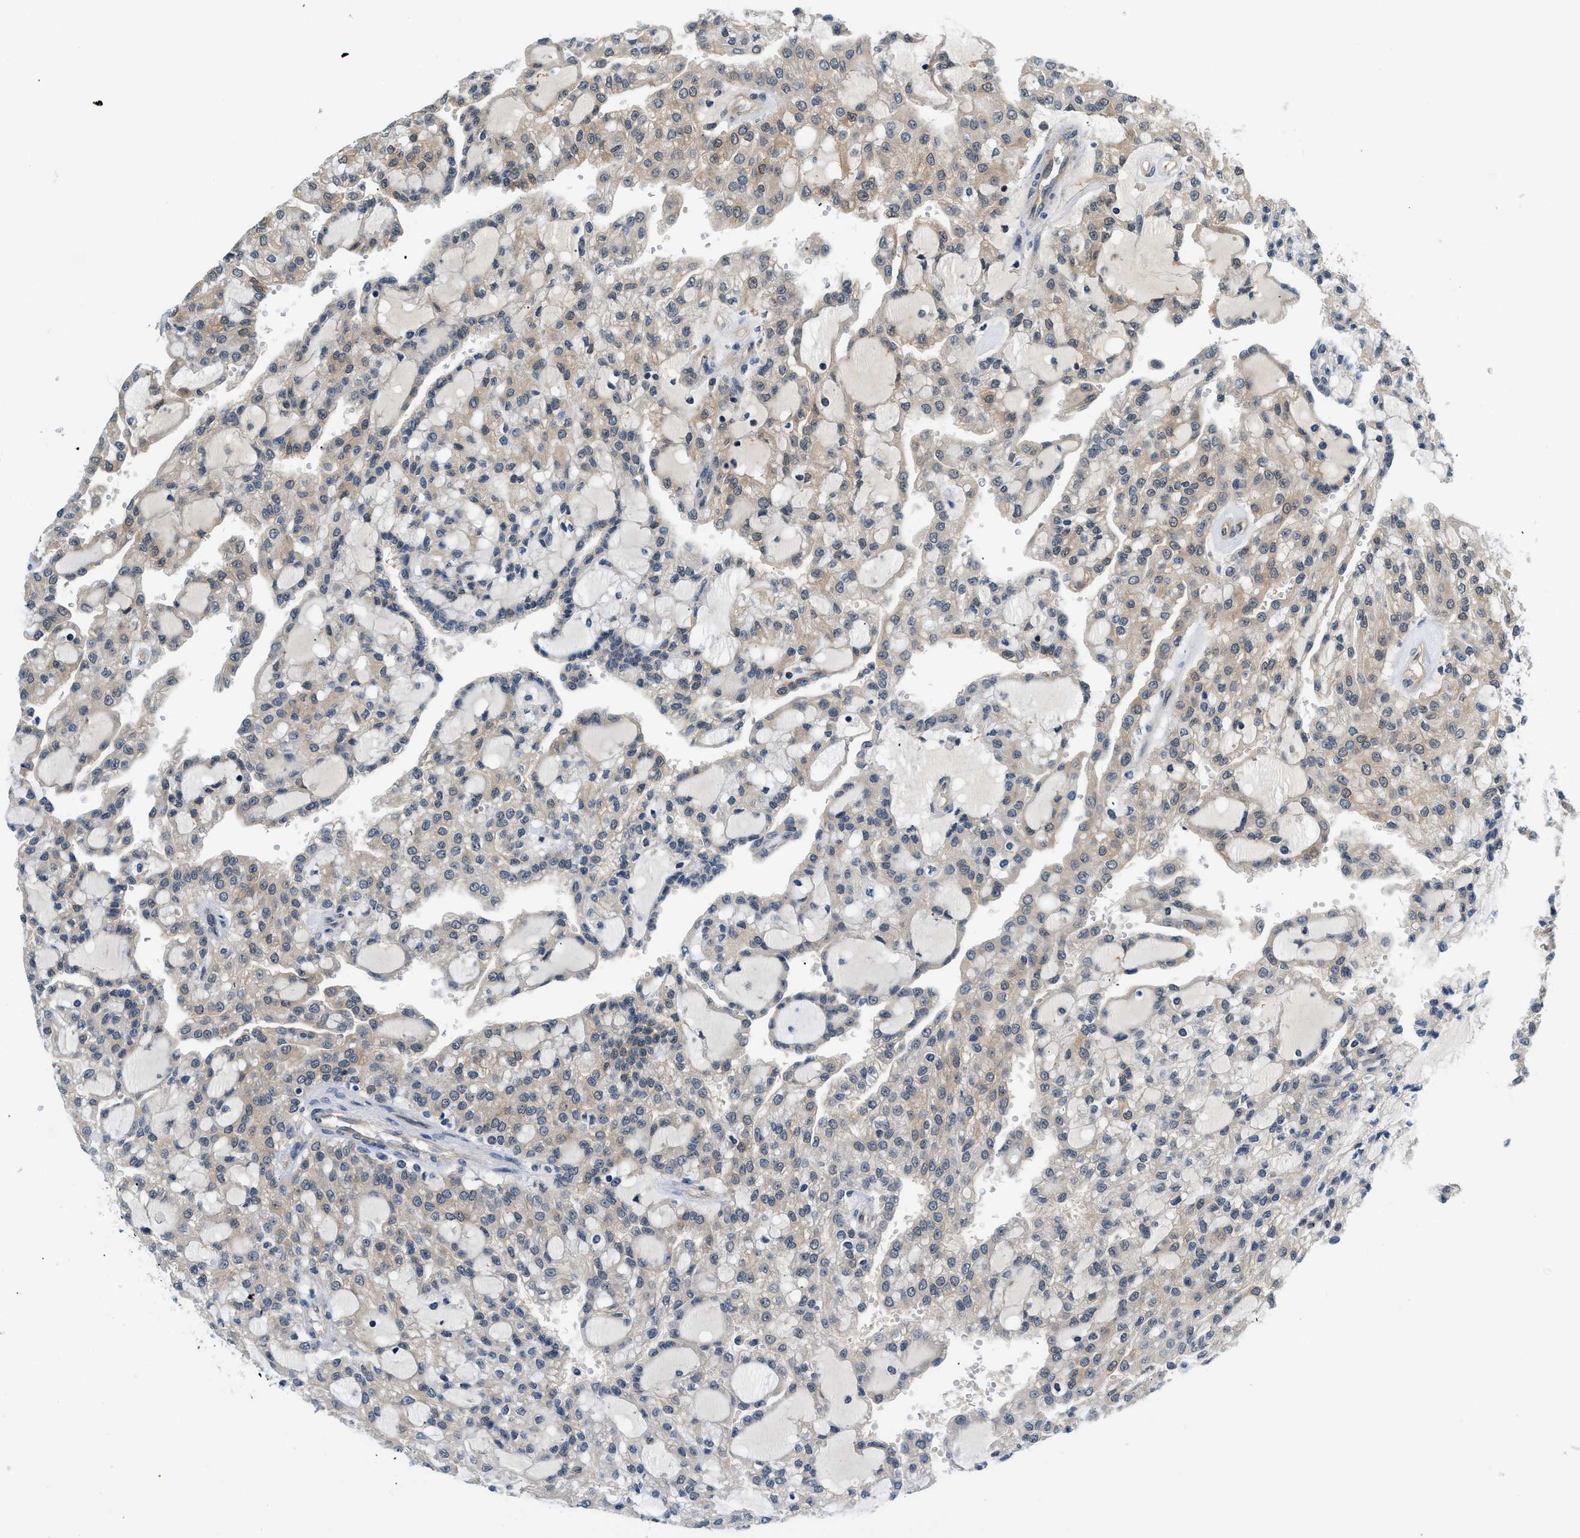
{"staining": {"intensity": "weak", "quantity": ">75%", "location": "cytoplasmic/membranous"}, "tissue": "renal cancer", "cell_type": "Tumor cells", "image_type": "cancer", "snomed": [{"axis": "morphology", "description": "Adenocarcinoma, NOS"}, {"axis": "topography", "description": "Kidney"}], "caption": "Protein analysis of adenocarcinoma (renal) tissue exhibits weak cytoplasmic/membranous expression in approximately >75% of tumor cells. (Stains: DAB in brown, nuclei in blue, Microscopy: brightfield microscopy at high magnification).", "gene": "EIF4EBP2", "patient": {"sex": "male", "age": 63}}